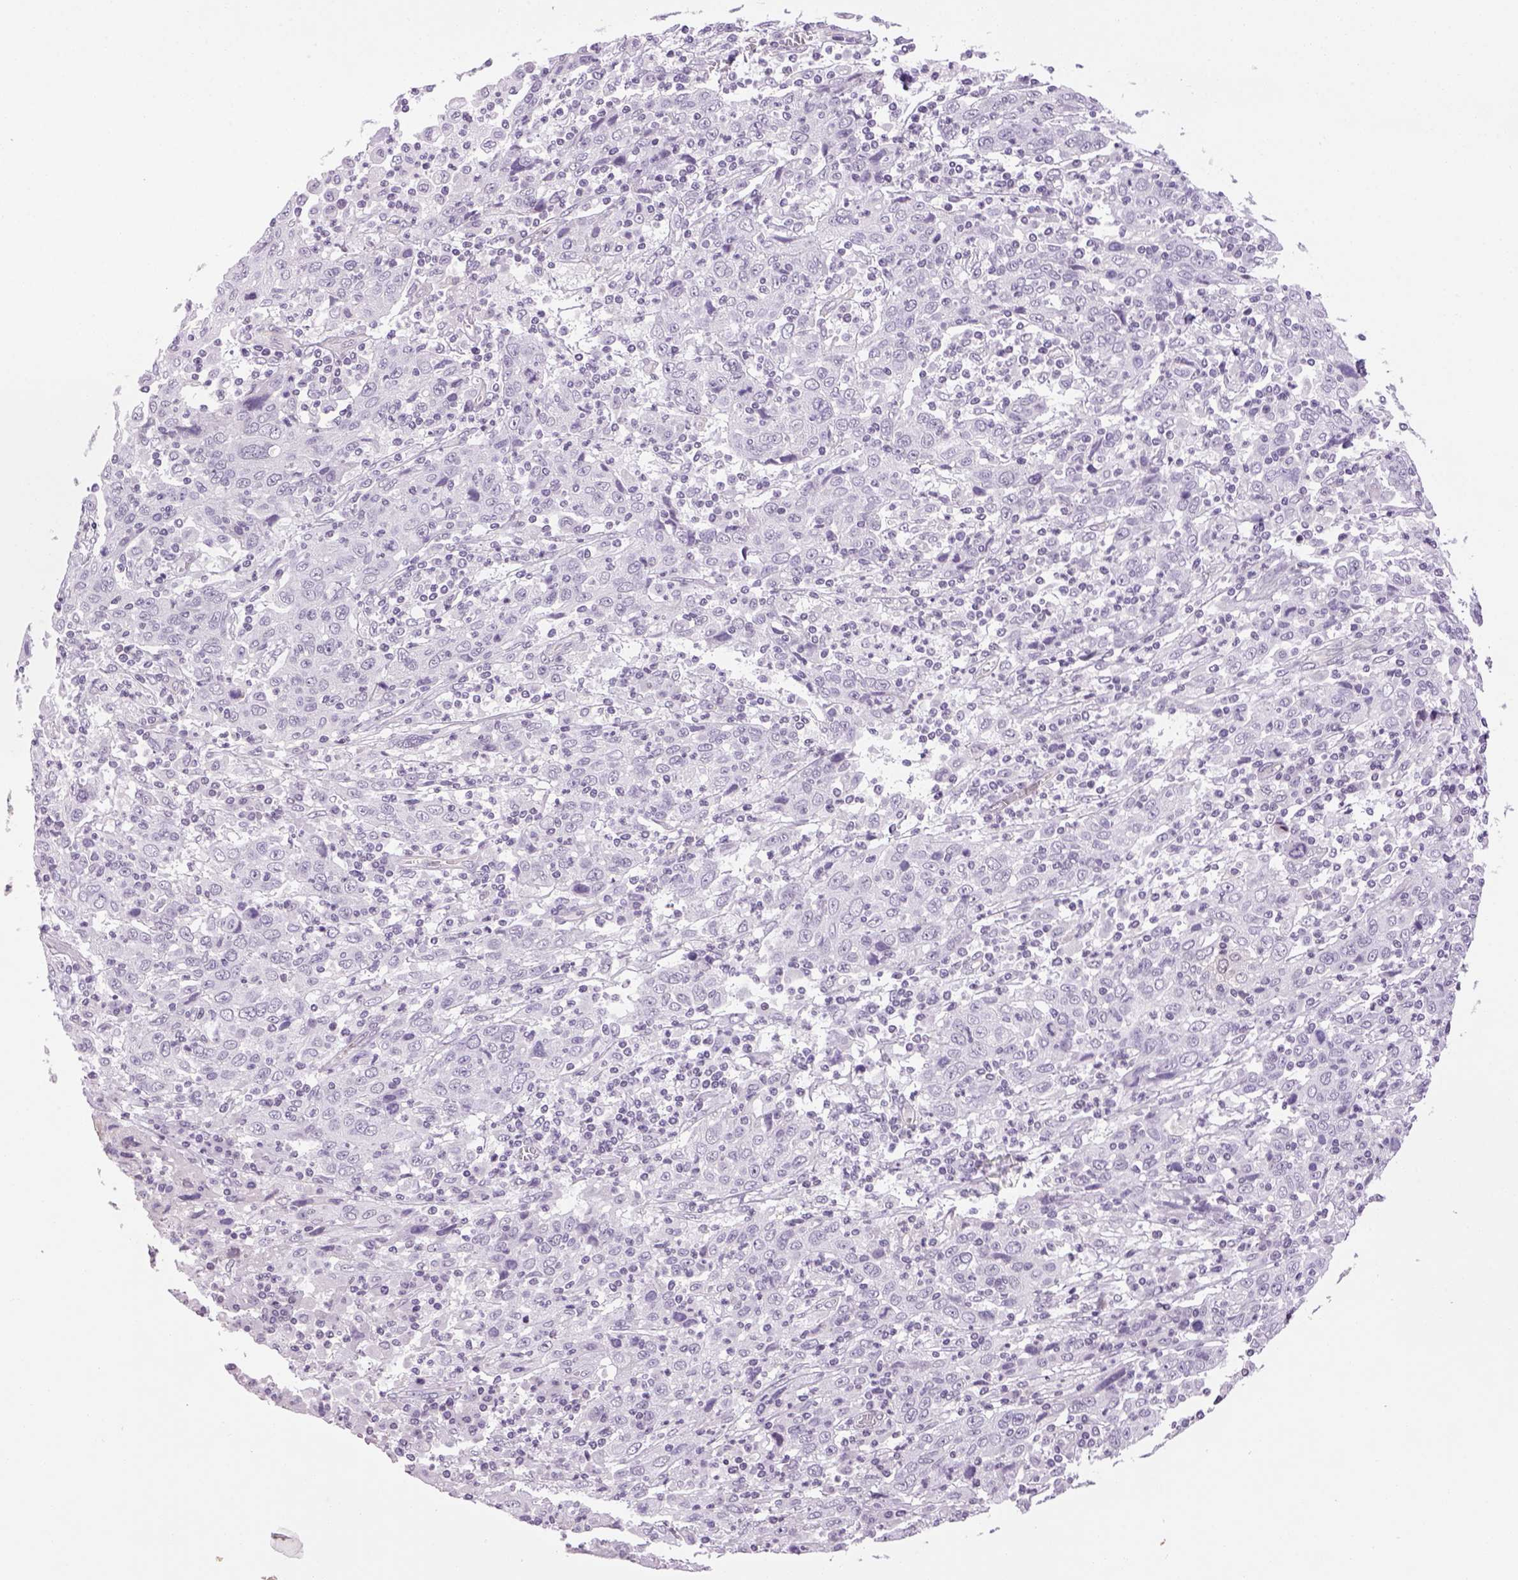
{"staining": {"intensity": "negative", "quantity": "none", "location": "none"}, "tissue": "cervical cancer", "cell_type": "Tumor cells", "image_type": "cancer", "snomed": [{"axis": "morphology", "description": "Squamous cell carcinoma, NOS"}, {"axis": "topography", "description": "Cervix"}], "caption": "Immunohistochemical staining of cervical squamous cell carcinoma demonstrates no significant staining in tumor cells. (DAB immunohistochemistry (IHC) with hematoxylin counter stain).", "gene": "PRRT1", "patient": {"sex": "female", "age": 46}}